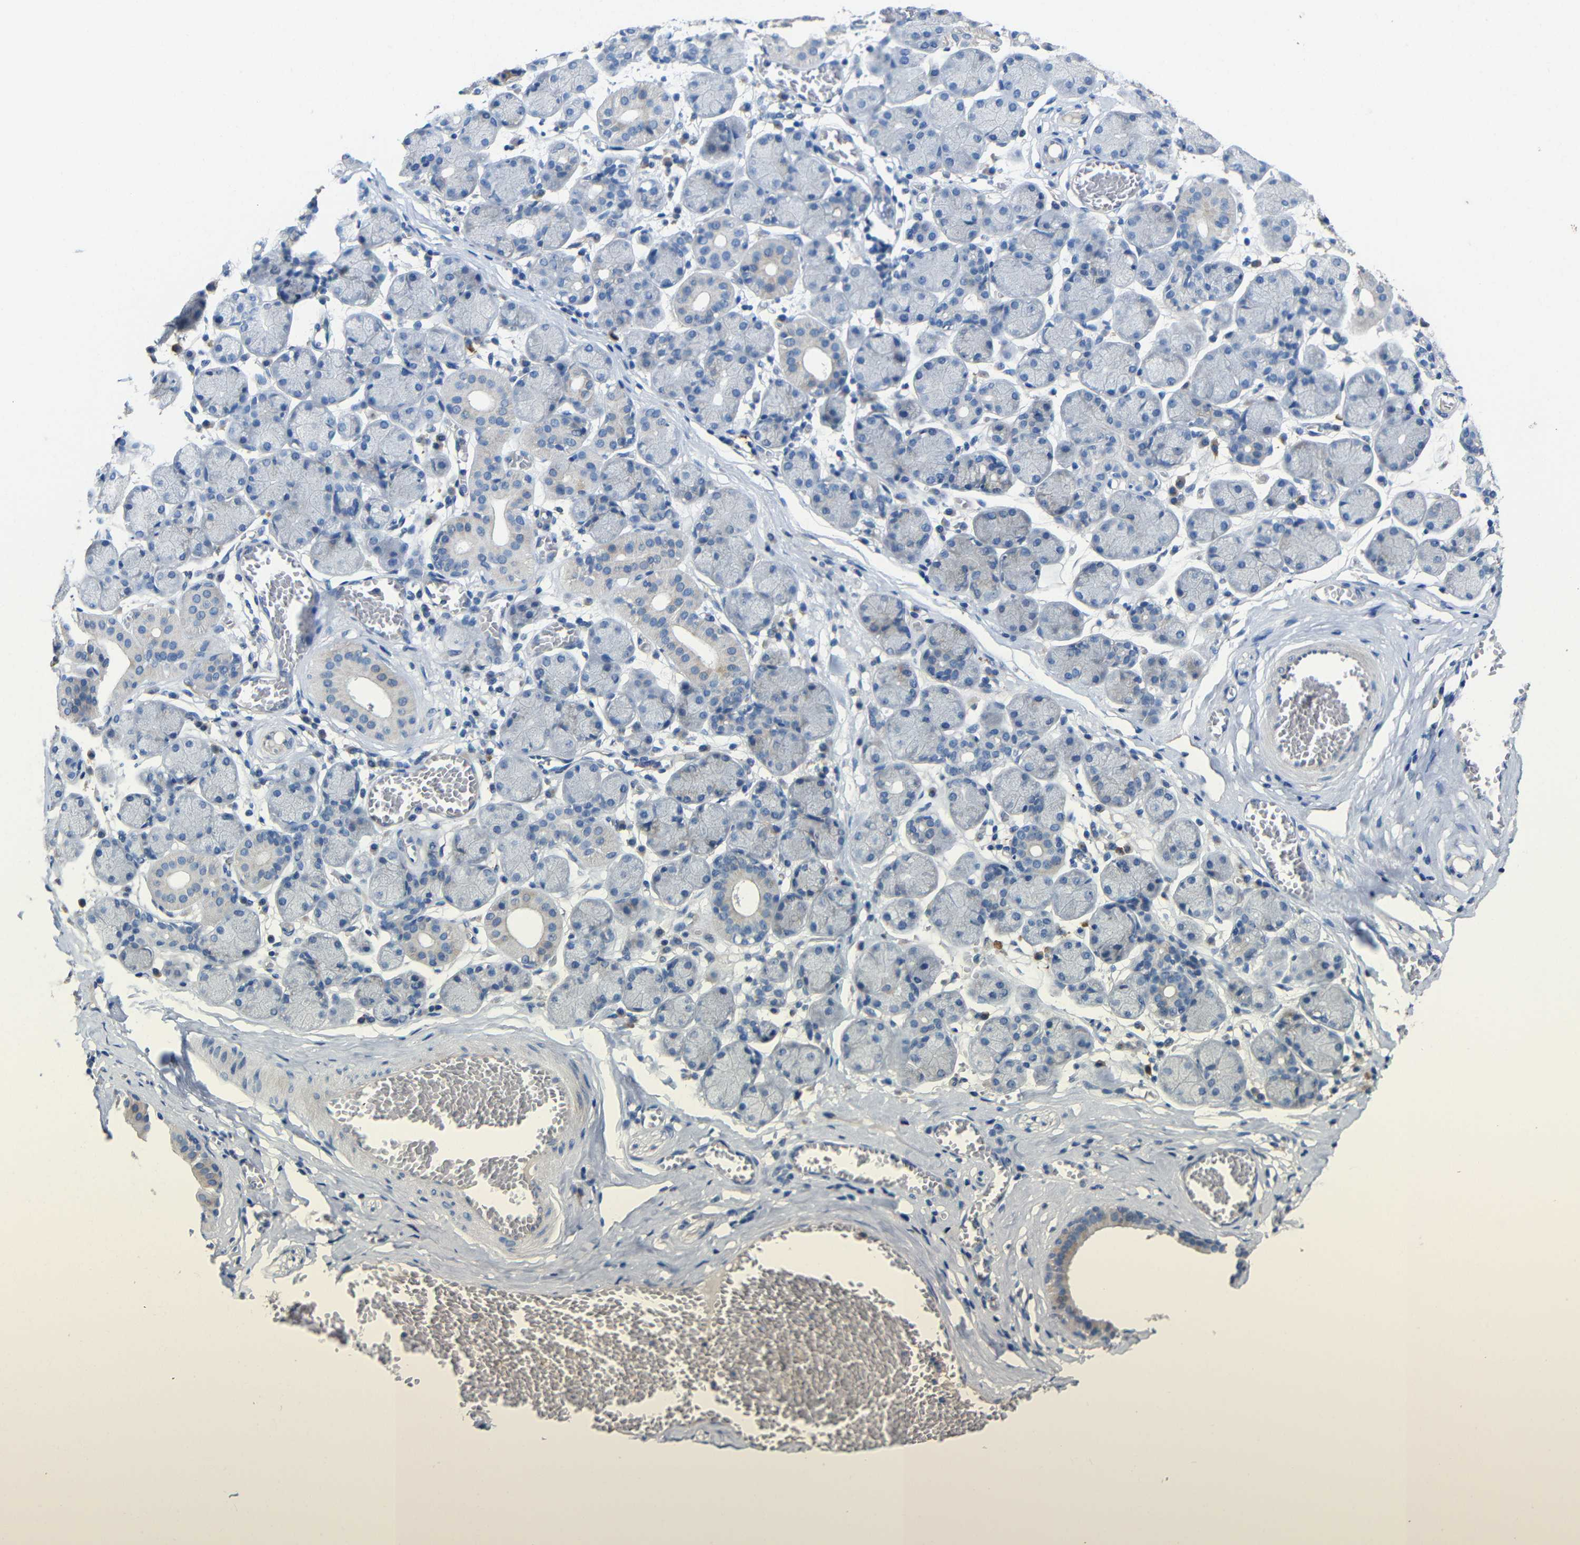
{"staining": {"intensity": "weak", "quantity": "<25%", "location": "cytoplasmic/membranous"}, "tissue": "salivary gland", "cell_type": "Glandular cells", "image_type": "normal", "snomed": [{"axis": "morphology", "description": "Normal tissue, NOS"}, {"axis": "topography", "description": "Salivary gland"}], "caption": "A photomicrograph of salivary gland stained for a protein demonstrates no brown staining in glandular cells. (Immunohistochemistry, brightfield microscopy, high magnification).", "gene": "ACKR2", "patient": {"sex": "female", "age": 24}}